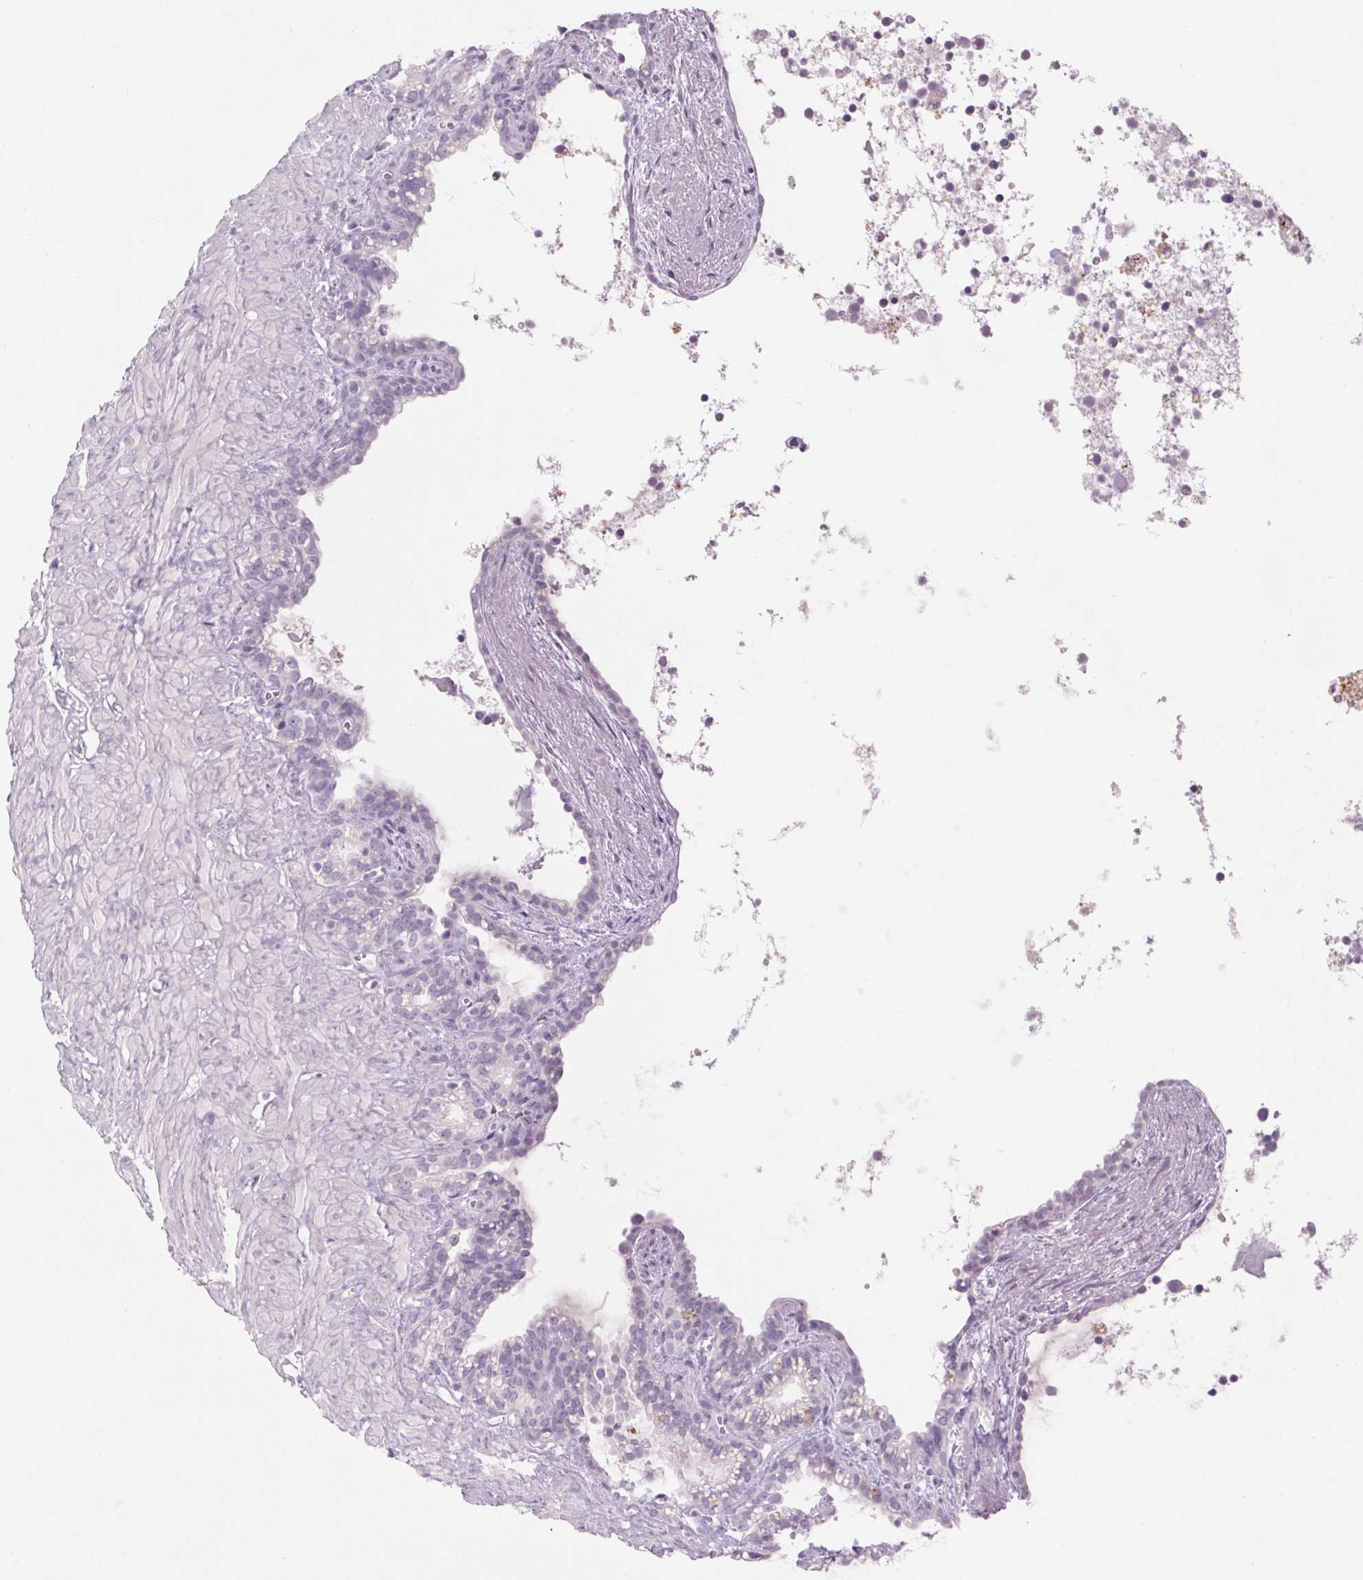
{"staining": {"intensity": "negative", "quantity": "none", "location": "none"}, "tissue": "seminal vesicle", "cell_type": "Glandular cells", "image_type": "normal", "snomed": [{"axis": "morphology", "description": "Normal tissue, NOS"}, {"axis": "topography", "description": "Seminal veicle"}], "caption": "Immunohistochemistry micrograph of normal seminal vesicle stained for a protein (brown), which displays no staining in glandular cells.", "gene": "RPTN", "patient": {"sex": "male", "age": 76}}